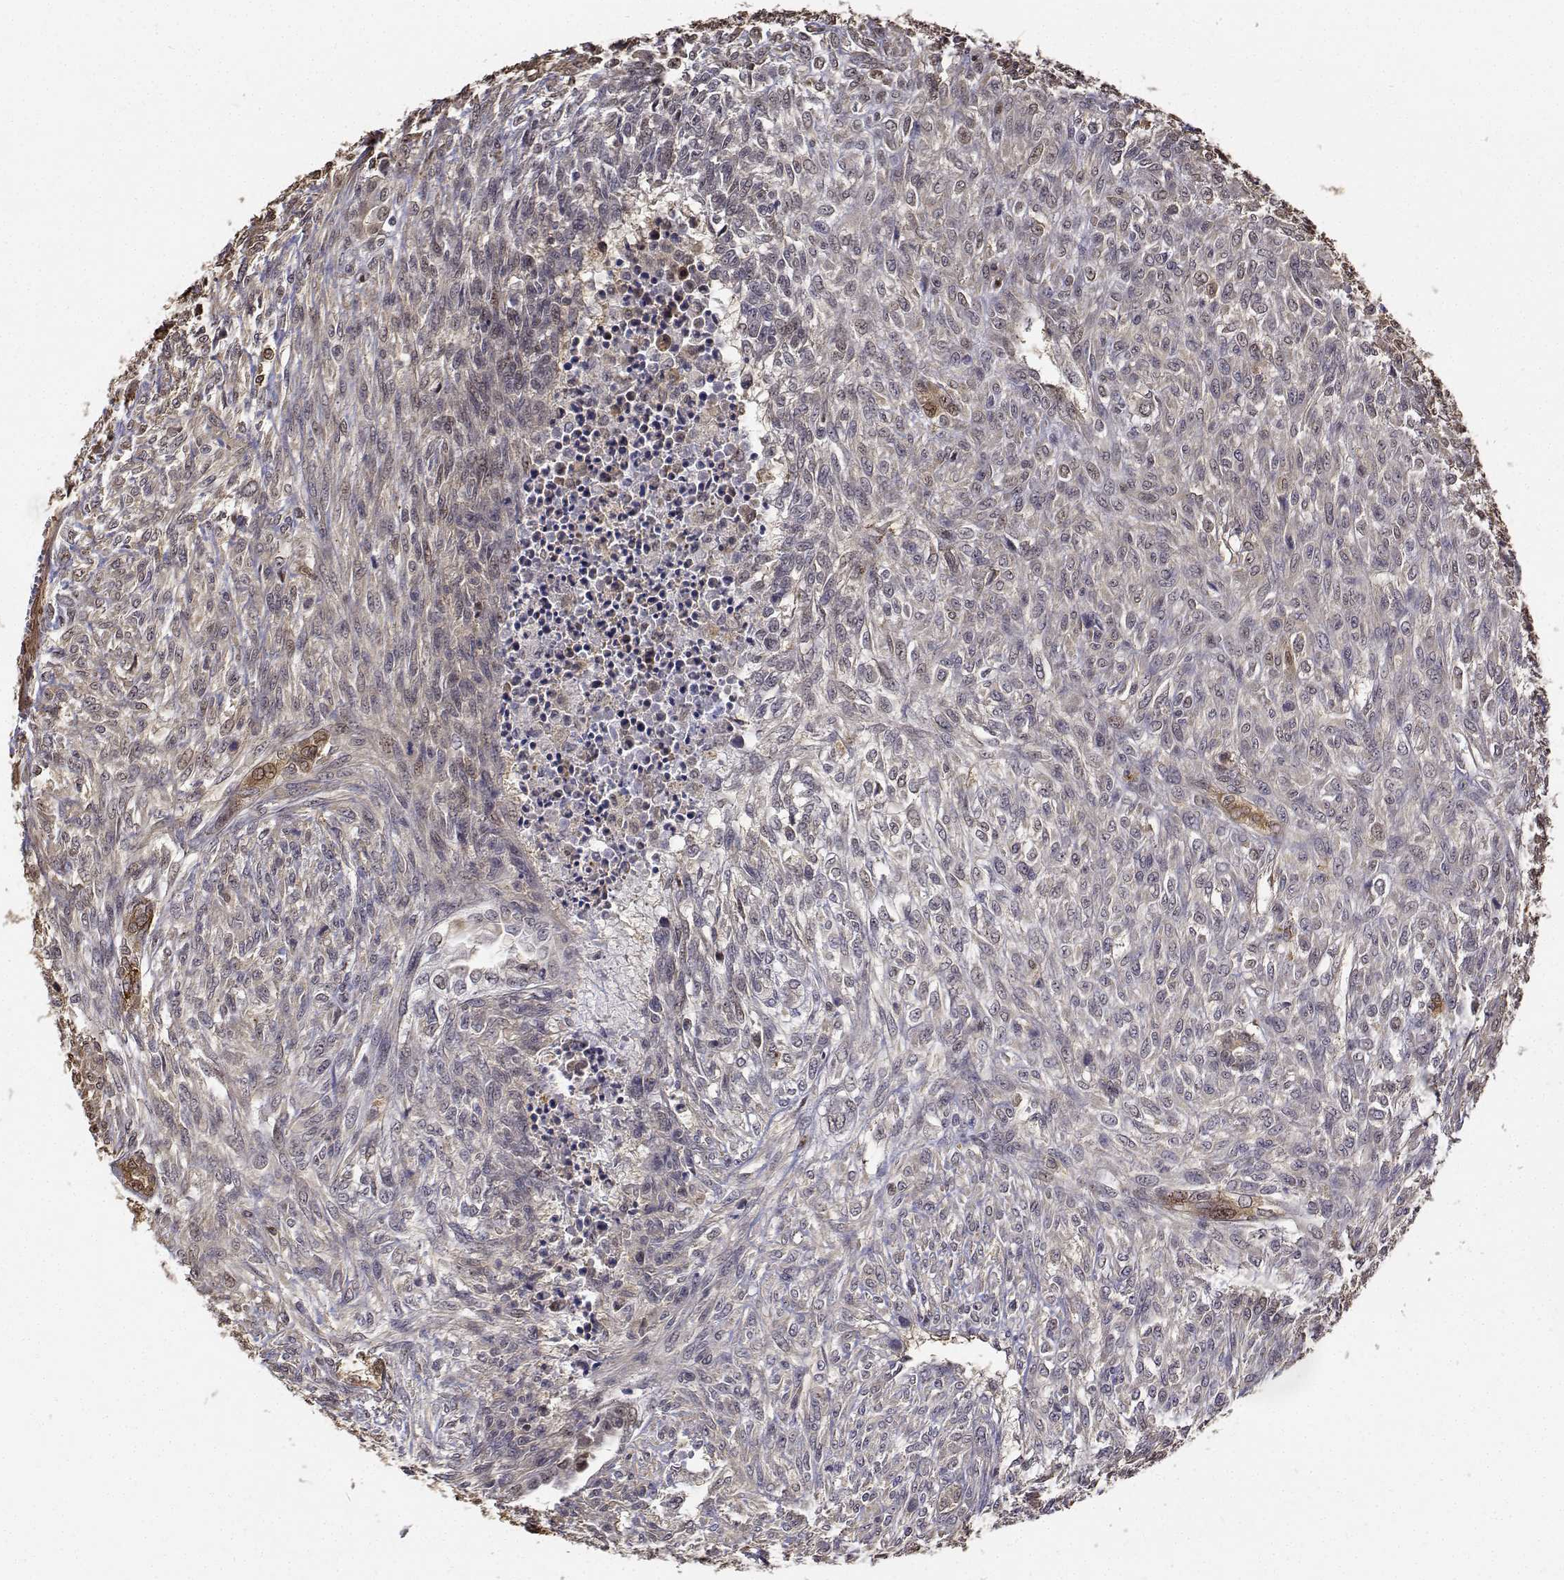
{"staining": {"intensity": "negative", "quantity": "none", "location": "none"}, "tissue": "renal cancer", "cell_type": "Tumor cells", "image_type": "cancer", "snomed": [{"axis": "morphology", "description": "Adenocarcinoma, NOS"}, {"axis": "topography", "description": "Kidney"}], "caption": "Immunohistochemistry of renal cancer (adenocarcinoma) shows no expression in tumor cells. (DAB IHC with hematoxylin counter stain).", "gene": "PCID2", "patient": {"sex": "male", "age": 58}}